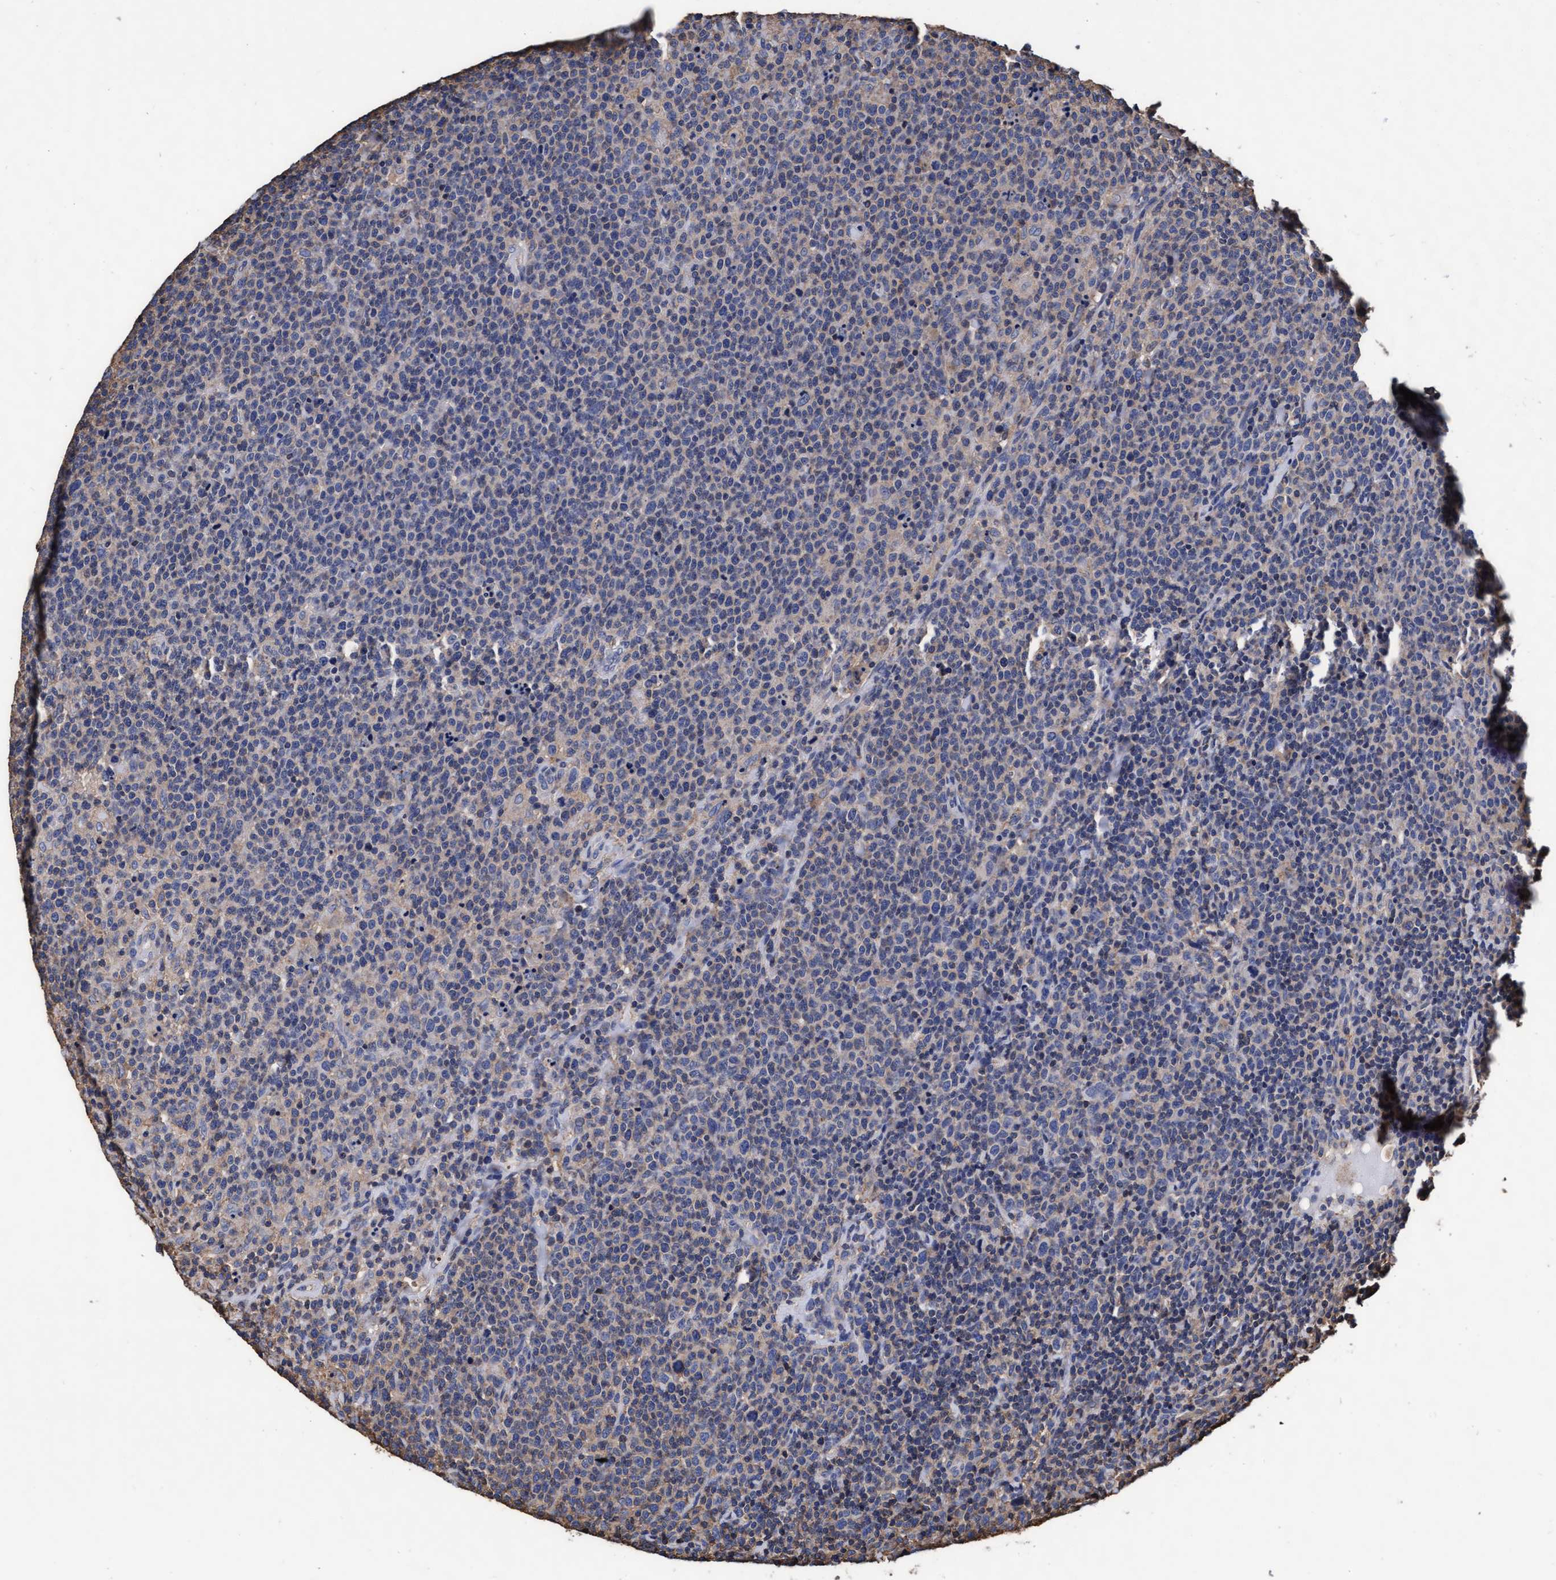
{"staining": {"intensity": "negative", "quantity": "none", "location": "none"}, "tissue": "lymphoma", "cell_type": "Tumor cells", "image_type": "cancer", "snomed": [{"axis": "morphology", "description": "Malignant lymphoma, non-Hodgkin's type, High grade"}, {"axis": "topography", "description": "Lymph node"}], "caption": "Malignant lymphoma, non-Hodgkin's type (high-grade) stained for a protein using IHC exhibits no positivity tumor cells.", "gene": "GRHPR", "patient": {"sex": "male", "age": 61}}